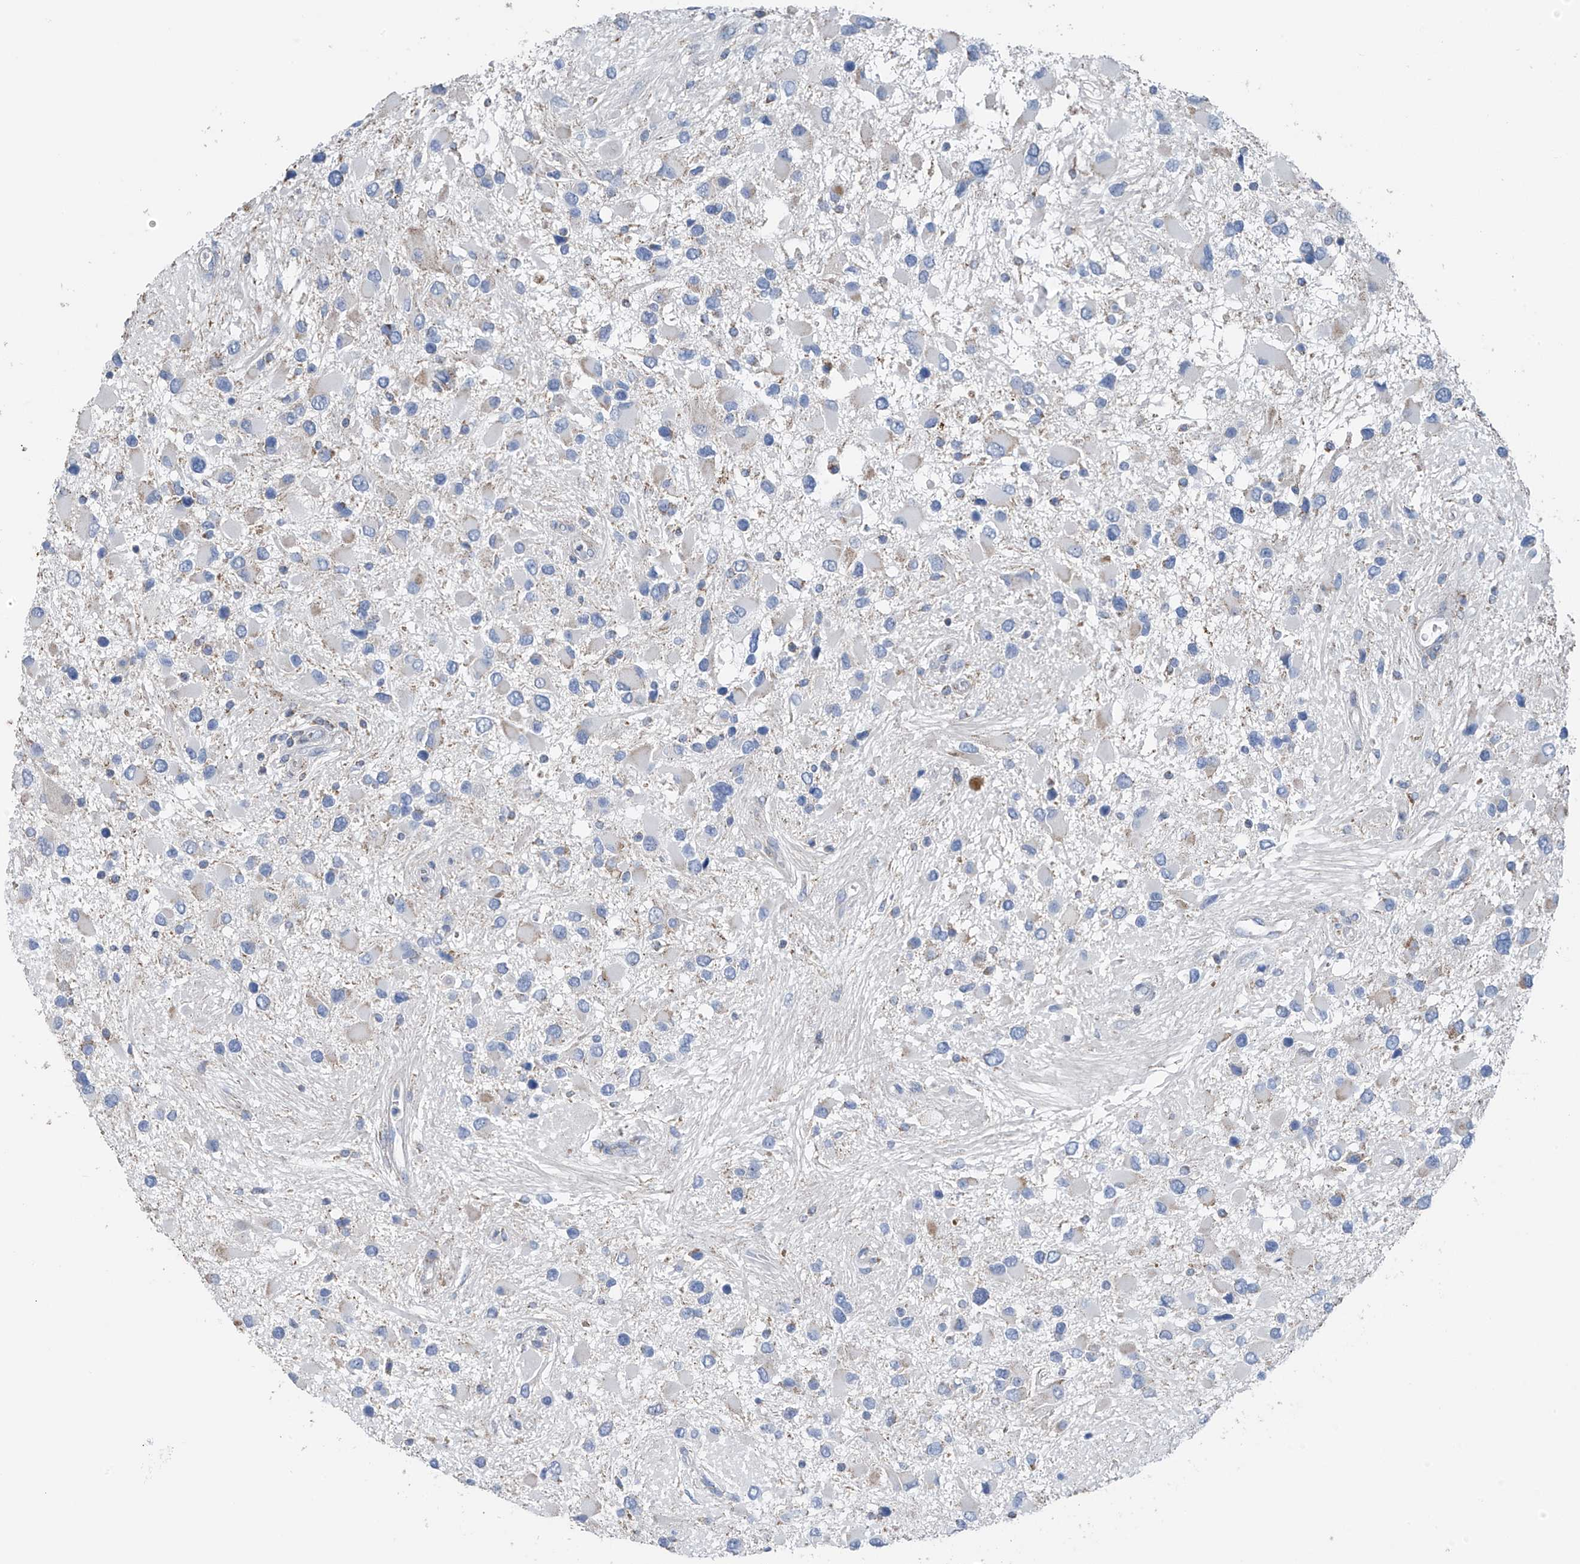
{"staining": {"intensity": "negative", "quantity": "none", "location": "none"}, "tissue": "glioma", "cell_type": "Tumor cells", "image_type": "cancer", "snomed": [{"axis": "morphology", "description": "Glioma, malignant, High grade"}, {"axis": "topography", "description": "Brain"}], "caption": "Protein analysis of malignant glioma (high-grade) shows no significant expression in tumor cells. (Brightfield microscopy of DAB (3,3'-diaminobenzidine) IHC at high magnification).", "gene": "SYN3", "patient": {"sex": "male", "age": 53}}